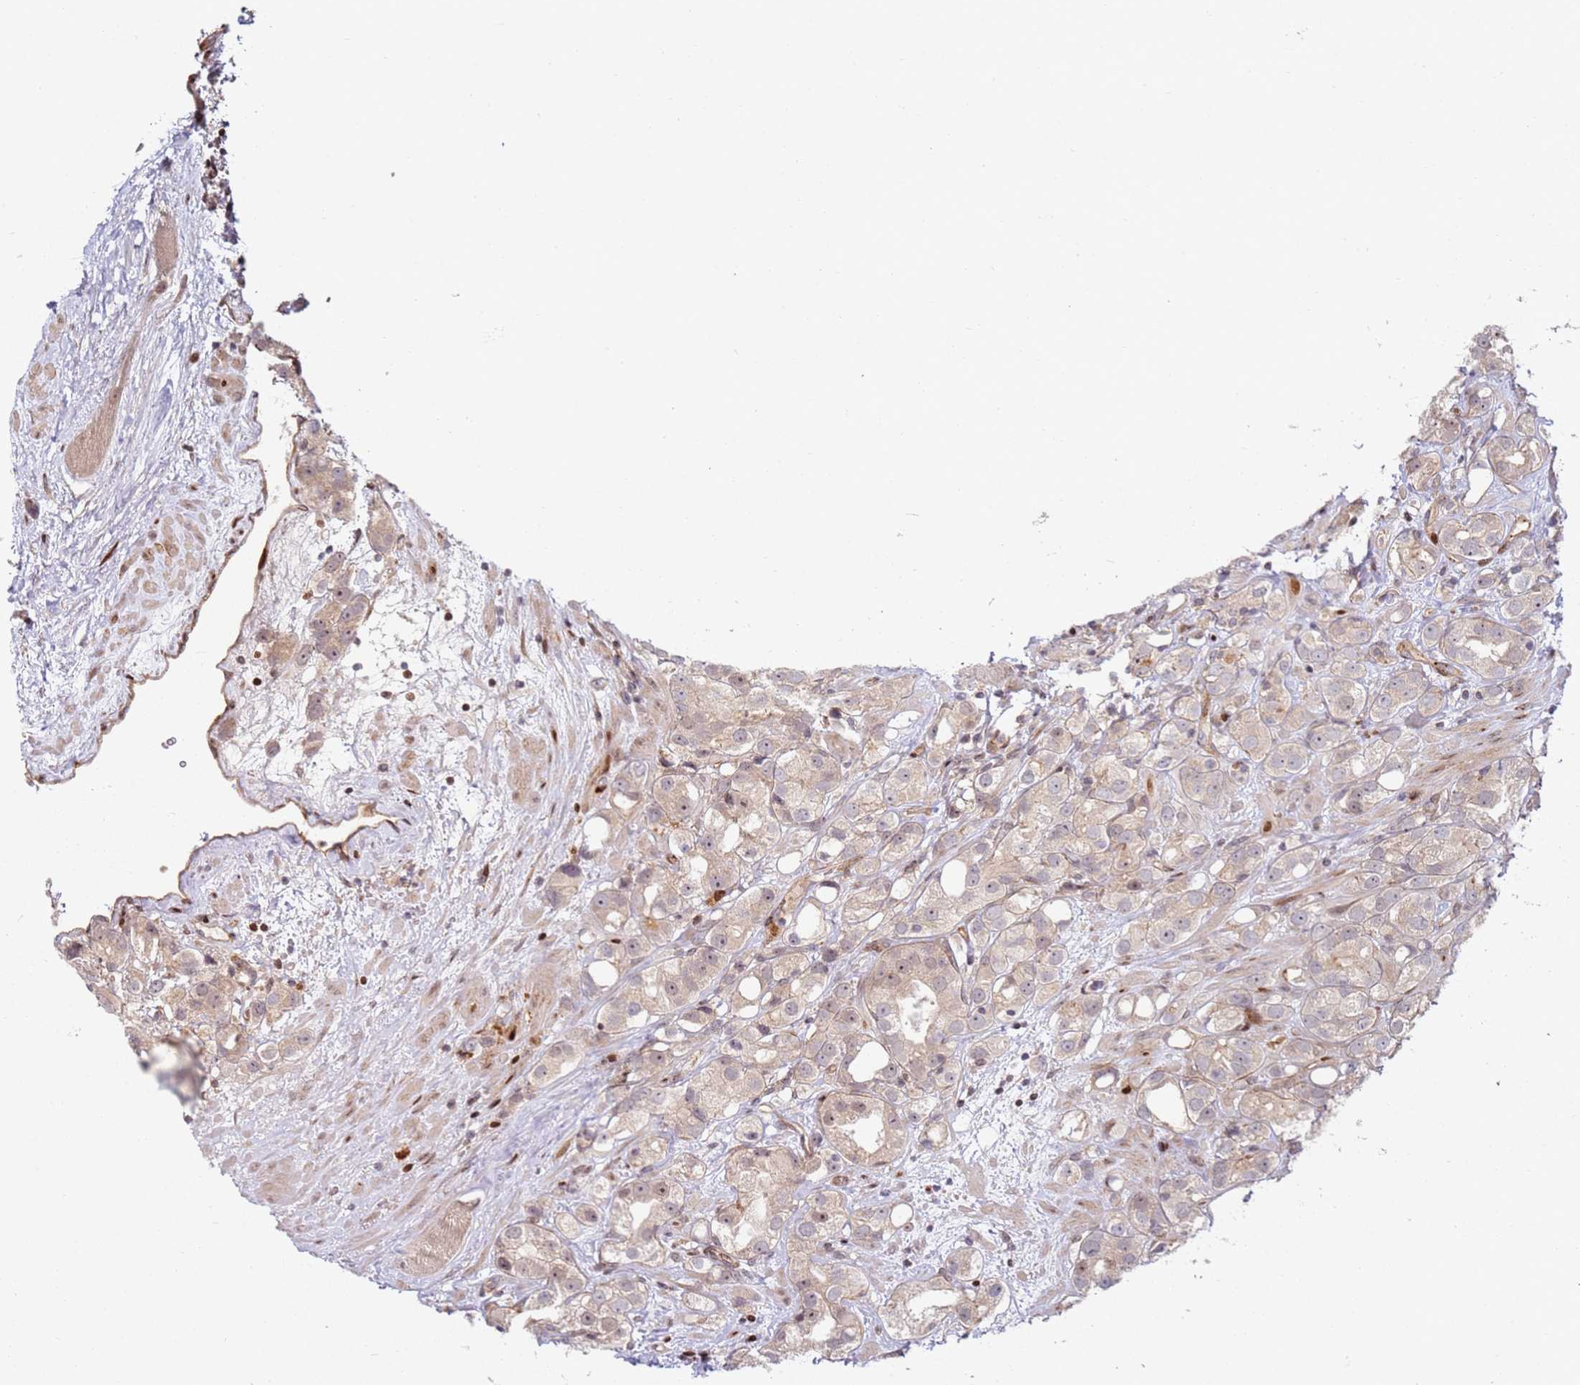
{"staining": {"intensity": "negative", "quantity": "none", "location": "none"}, "tissue": "prostate cancer", "cell_type": "Tumor cells", "image_type": "cancer", "snomed": [{"axis": "morphology", "description": "Adenocarcinoma, NOS"}, {"axis": "topography", "description": "Prostate"}], "caption": "Immunohistochemistry of prostate cancer (adenocarcinoma) exhibits no positivity in tumor cells.", "gene": "TMEM233", "patient": {"sex": "male", "age": 79}}